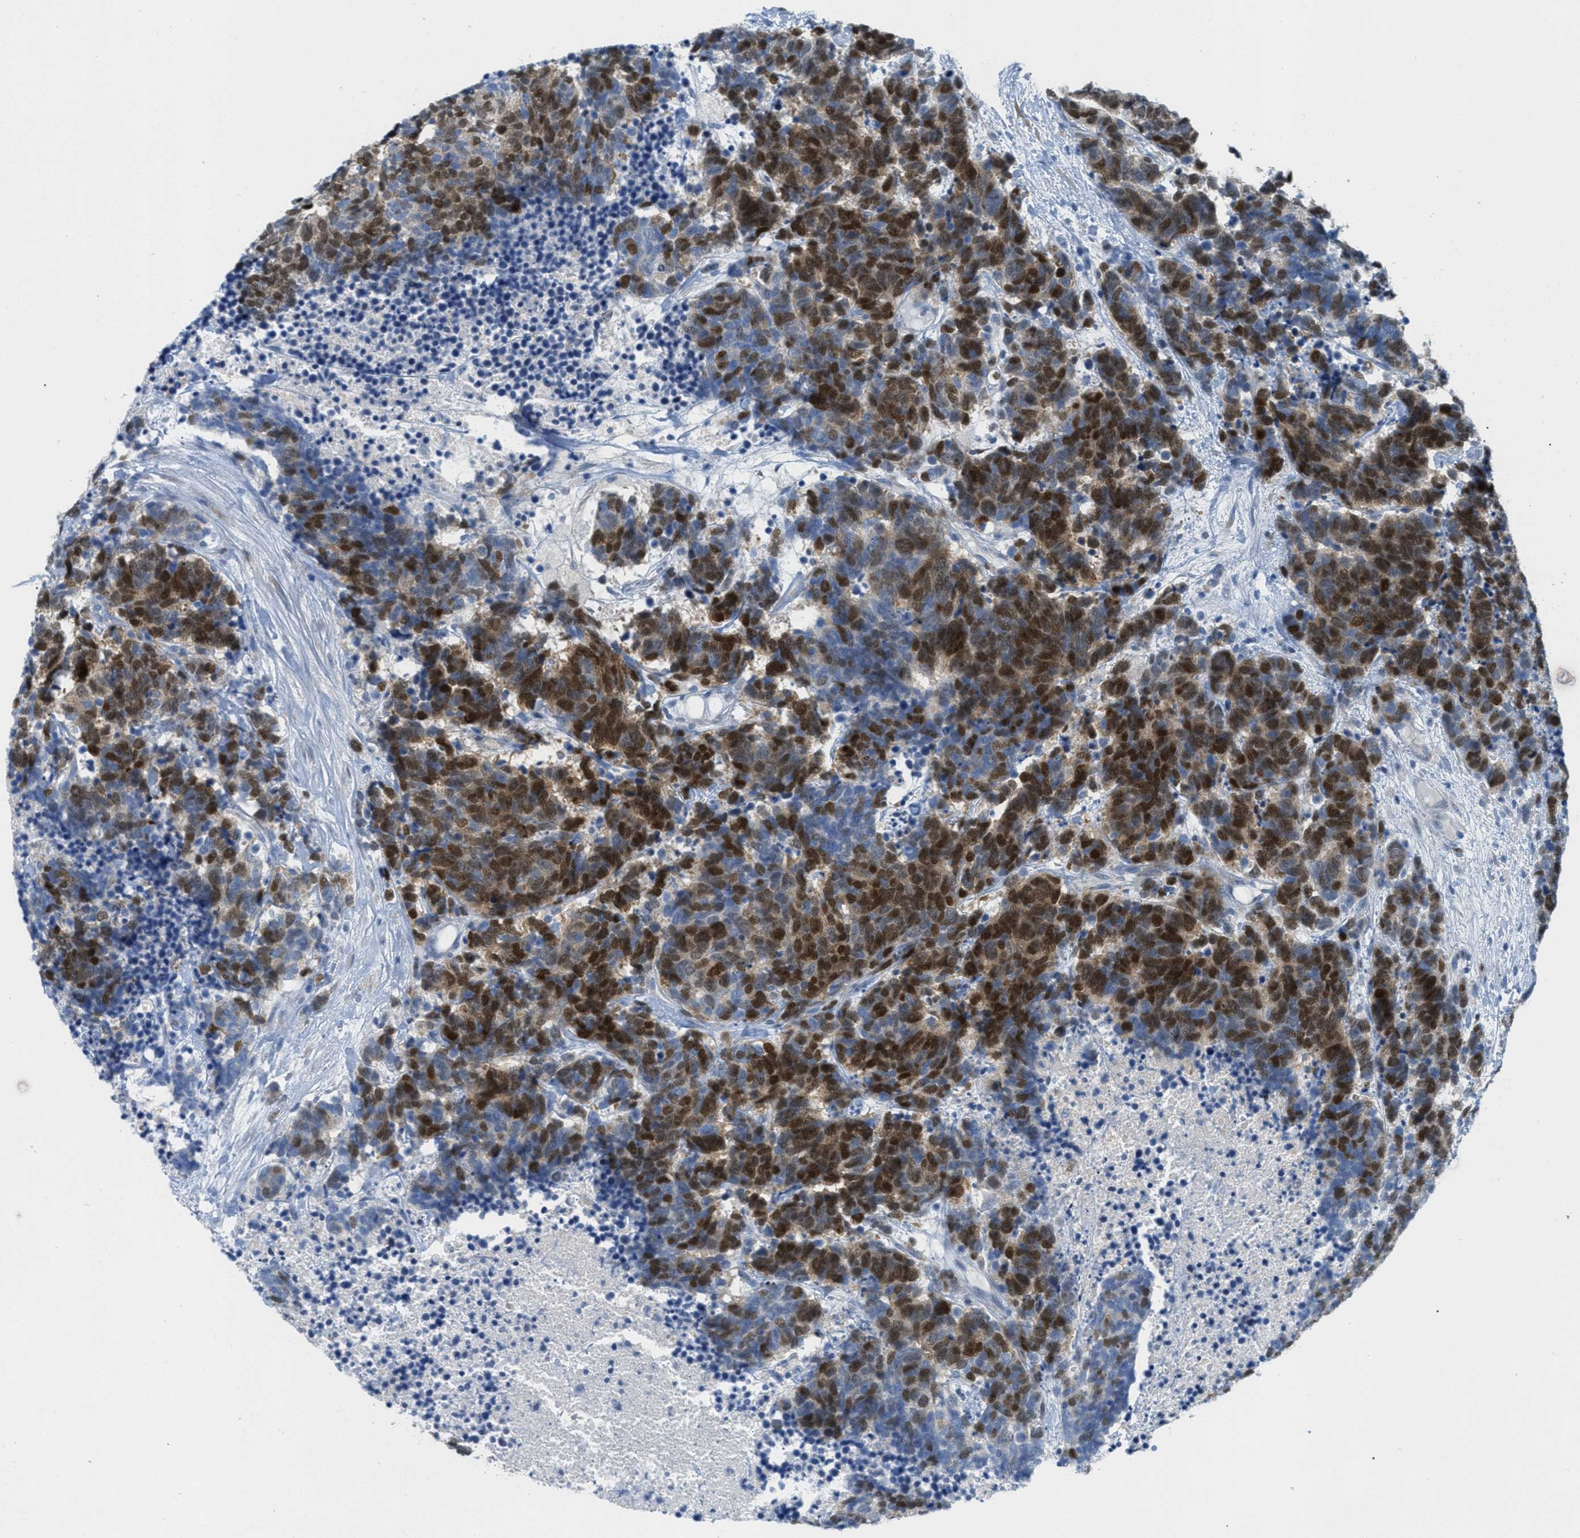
{"staining": {"intensity": "strong", "quantity": ">75%", "location": "cytoplasmic/membranous,nuclear"}, "tissue": "carcinoid", "cell_type": "Tumor cells", "image_type": "cancer", "snomed": [{"axis": "morphology", "description": "Carcinoma, NOS"}, {"axis": "morphology", "description": "Carcinoid, malignant, NOS"}, {"axis": "topography", "description": "Urinary bladder"}], "caption": "This is an image of immunohistochemistry (IHC) staining of carcinoma, which shows strong staining in the cytoplasmic/membranous and nuclear of tumor cells.", "gene": "ORC6", "patient": {"sex": "male", "age": 57}}